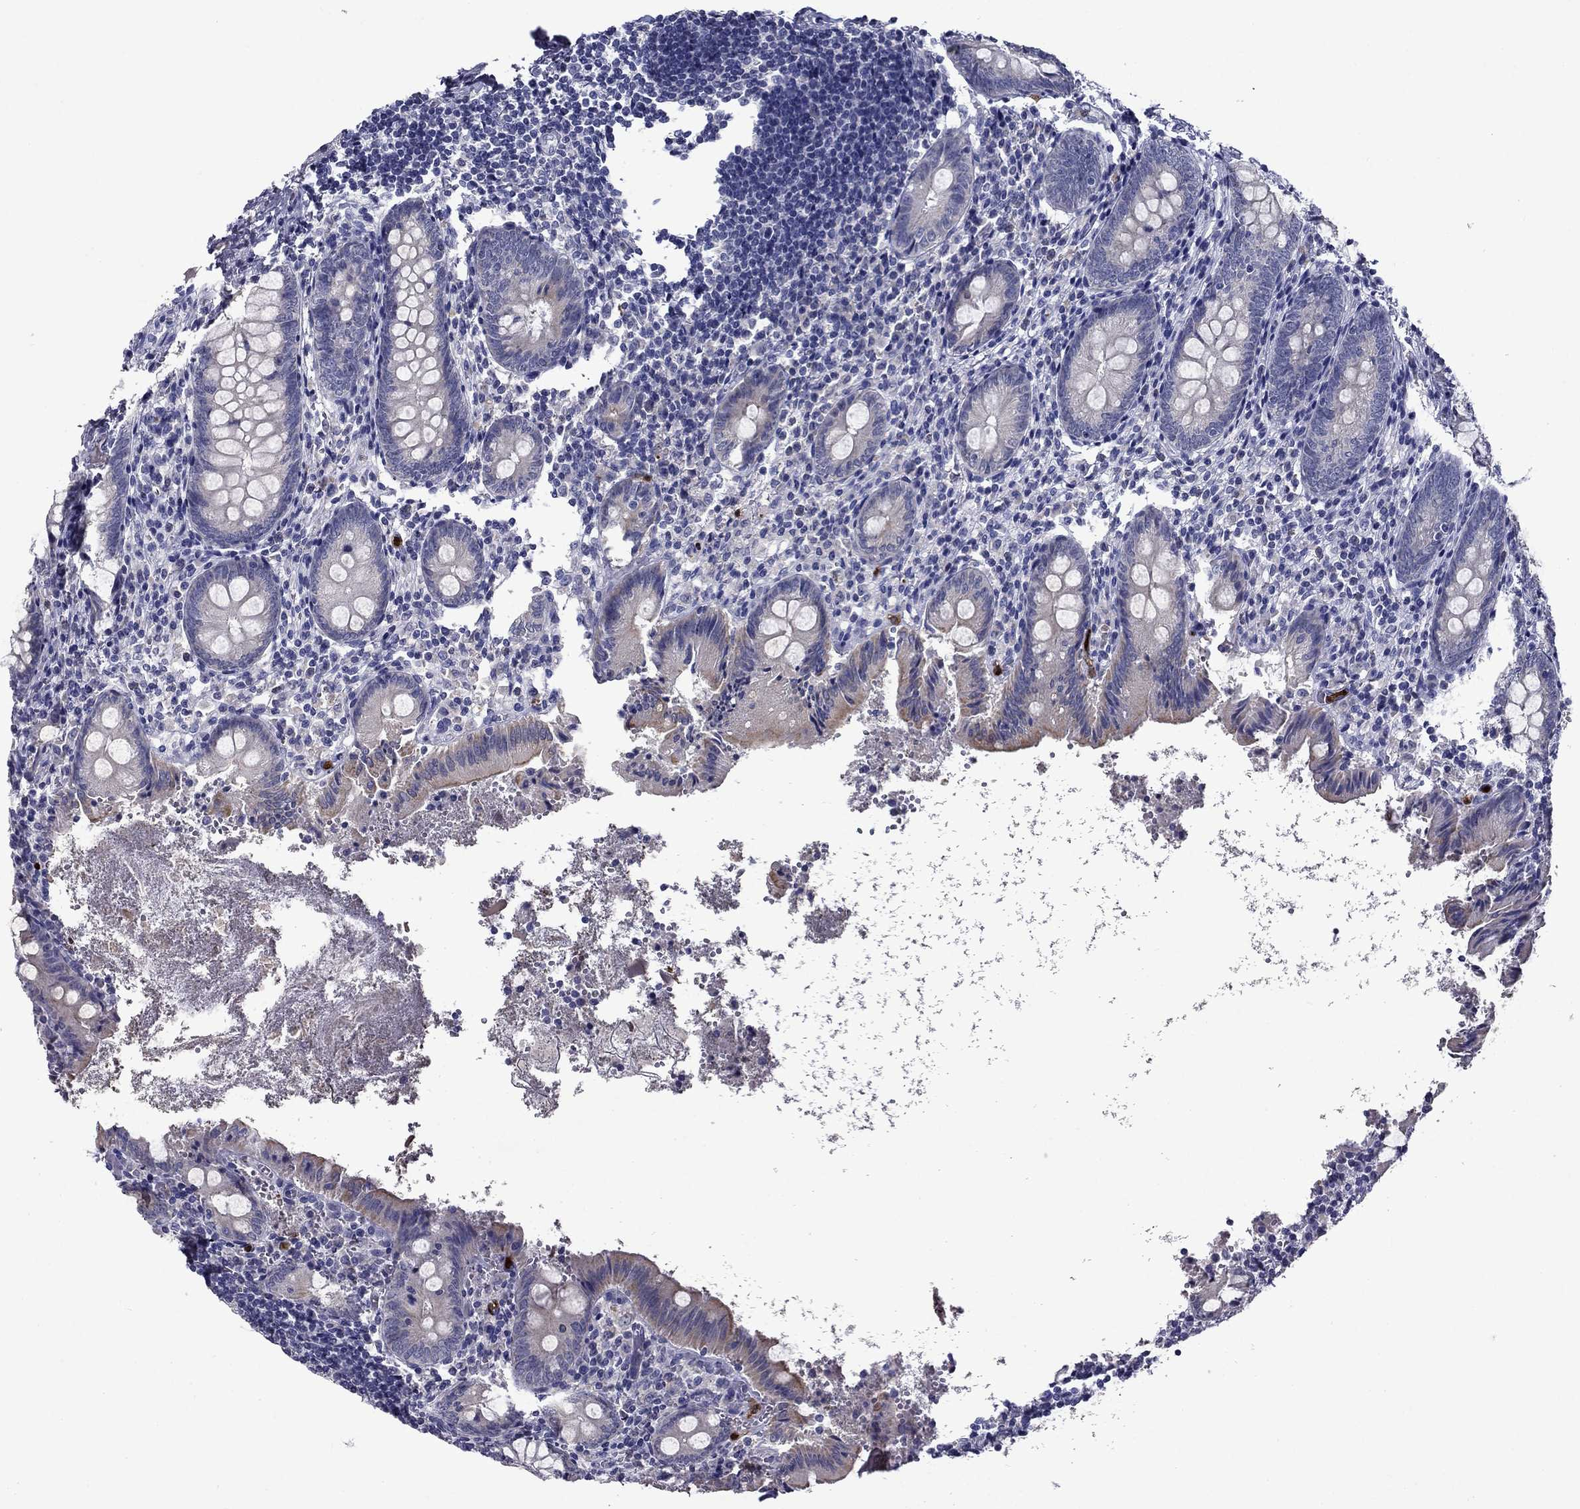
{"staining": {"intensity": "weak", "quantity": "<25%", "location": "cytoplasmic/membranous"}, "tissue": "appendix", "cell_type": "Glandular cells", "image_type": "normal", "snomed": [{"axis": "morphology", "description": "Normal tissue, NOS"}, {"axis": "topography", "description": "Appendix"}], "caption": "The IHC image has no significant expression in glandular cells of appendix. (DAB (3,3'-diaminobenzidine) immunohistochemistry (IHC), high magnification).", "gene": "IRF5", "patient": {"sex": "female", "age": 23}}